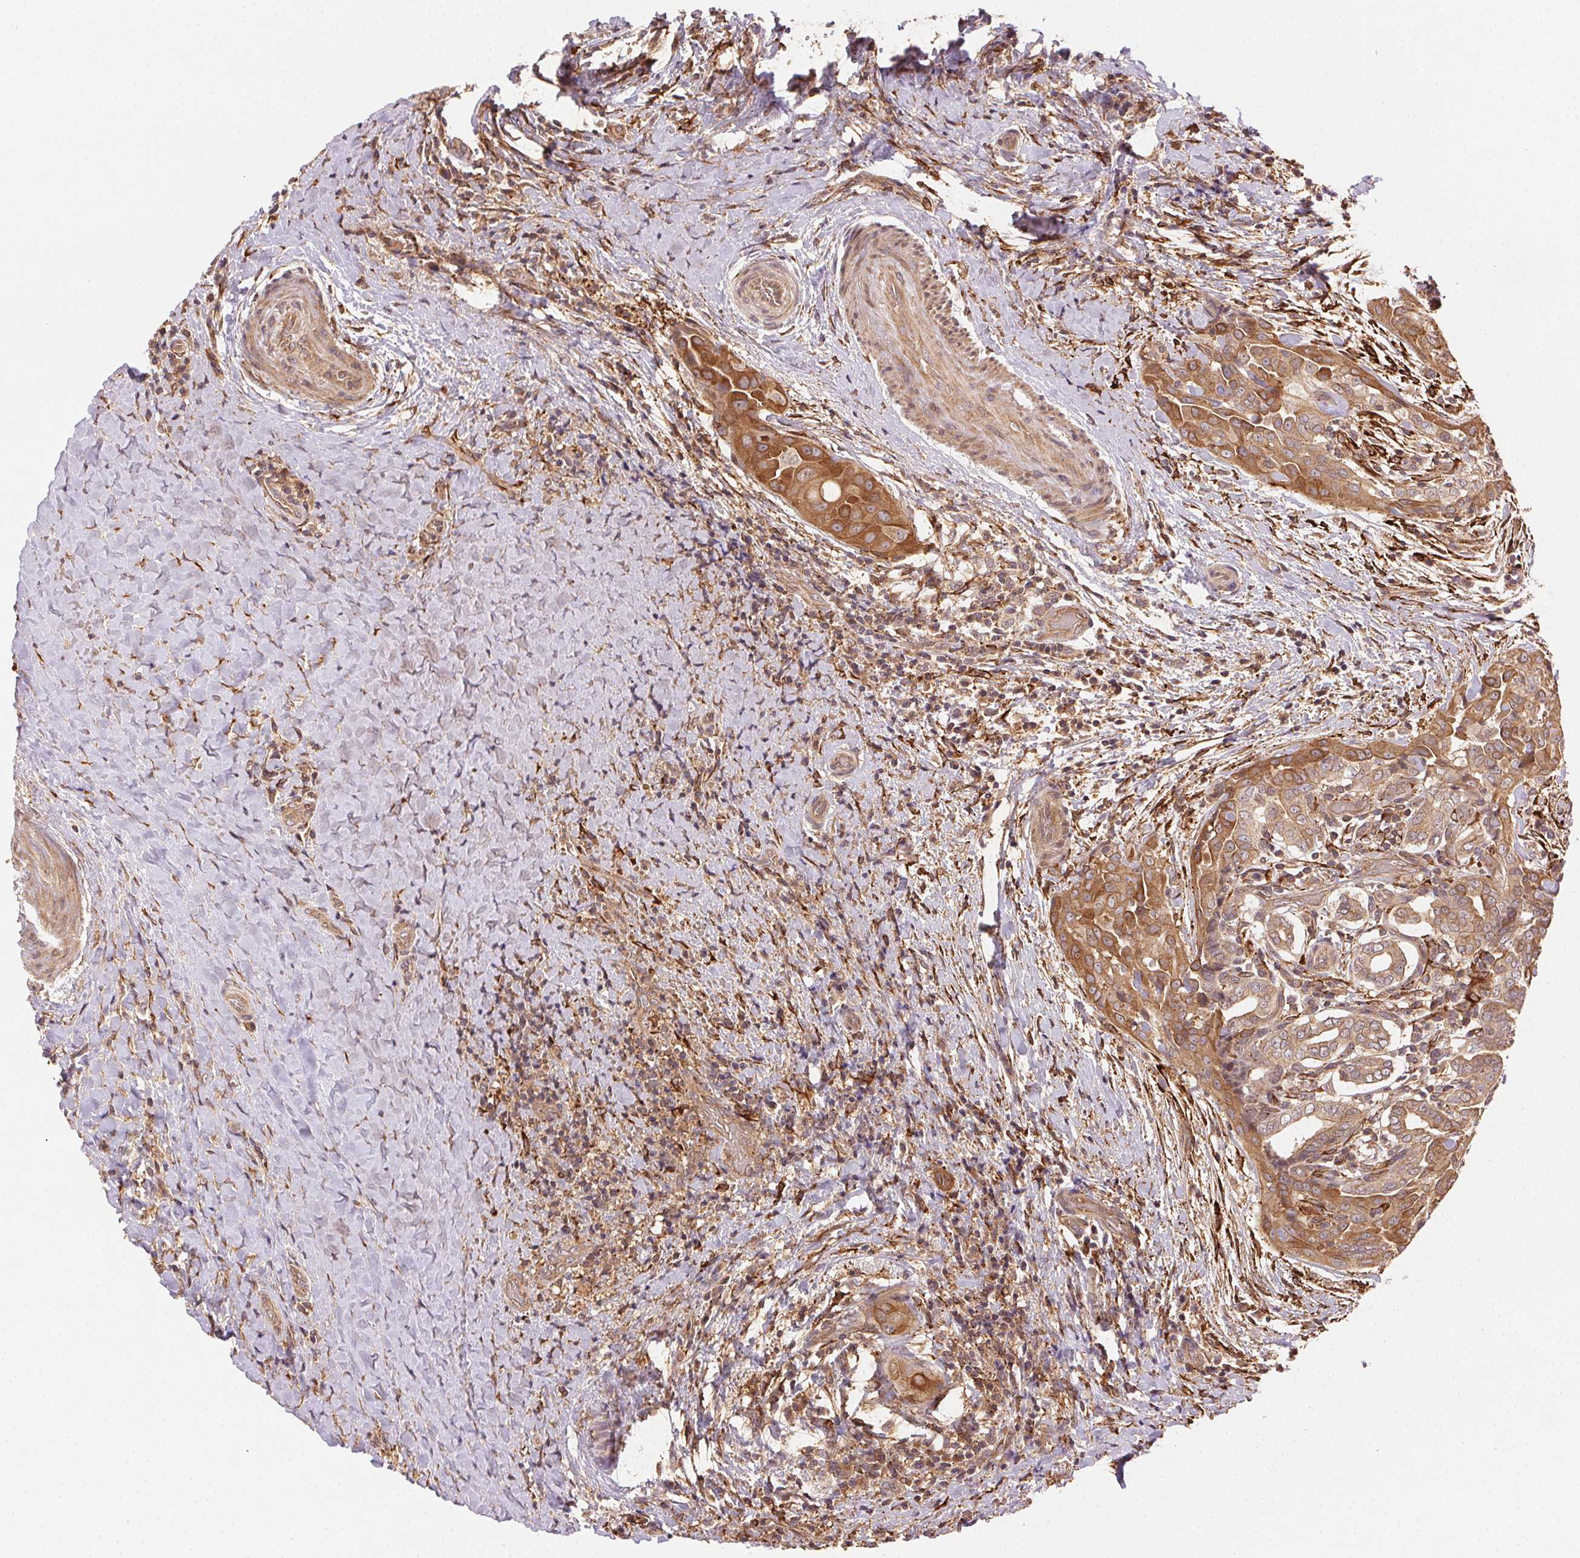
{"staining": {"intensity": "moderate", "quantity": ">75%", "location": "cytoplasmic/membranous"}, "tissue": "thyroid cancer", "cell_type": "Tumor cells", "image_type": "cancer", "snomed": [{"axis": "morphology", "description": "Papillary adenocarcinoma, NOS"}, {"axis": "morphology", "description": "Papillary adenoma metastatic"}, {"axis": "topography", "description": "Thyroid gland"}], "caption": "About >75% of tumor cells in human thyroid cancer show moderate cytoplasmic/membranous protein staining as visualized by brown immunohistochemical staining.", "gene": "KLHL15", "patient": {"sex": "female", "age": 50}}